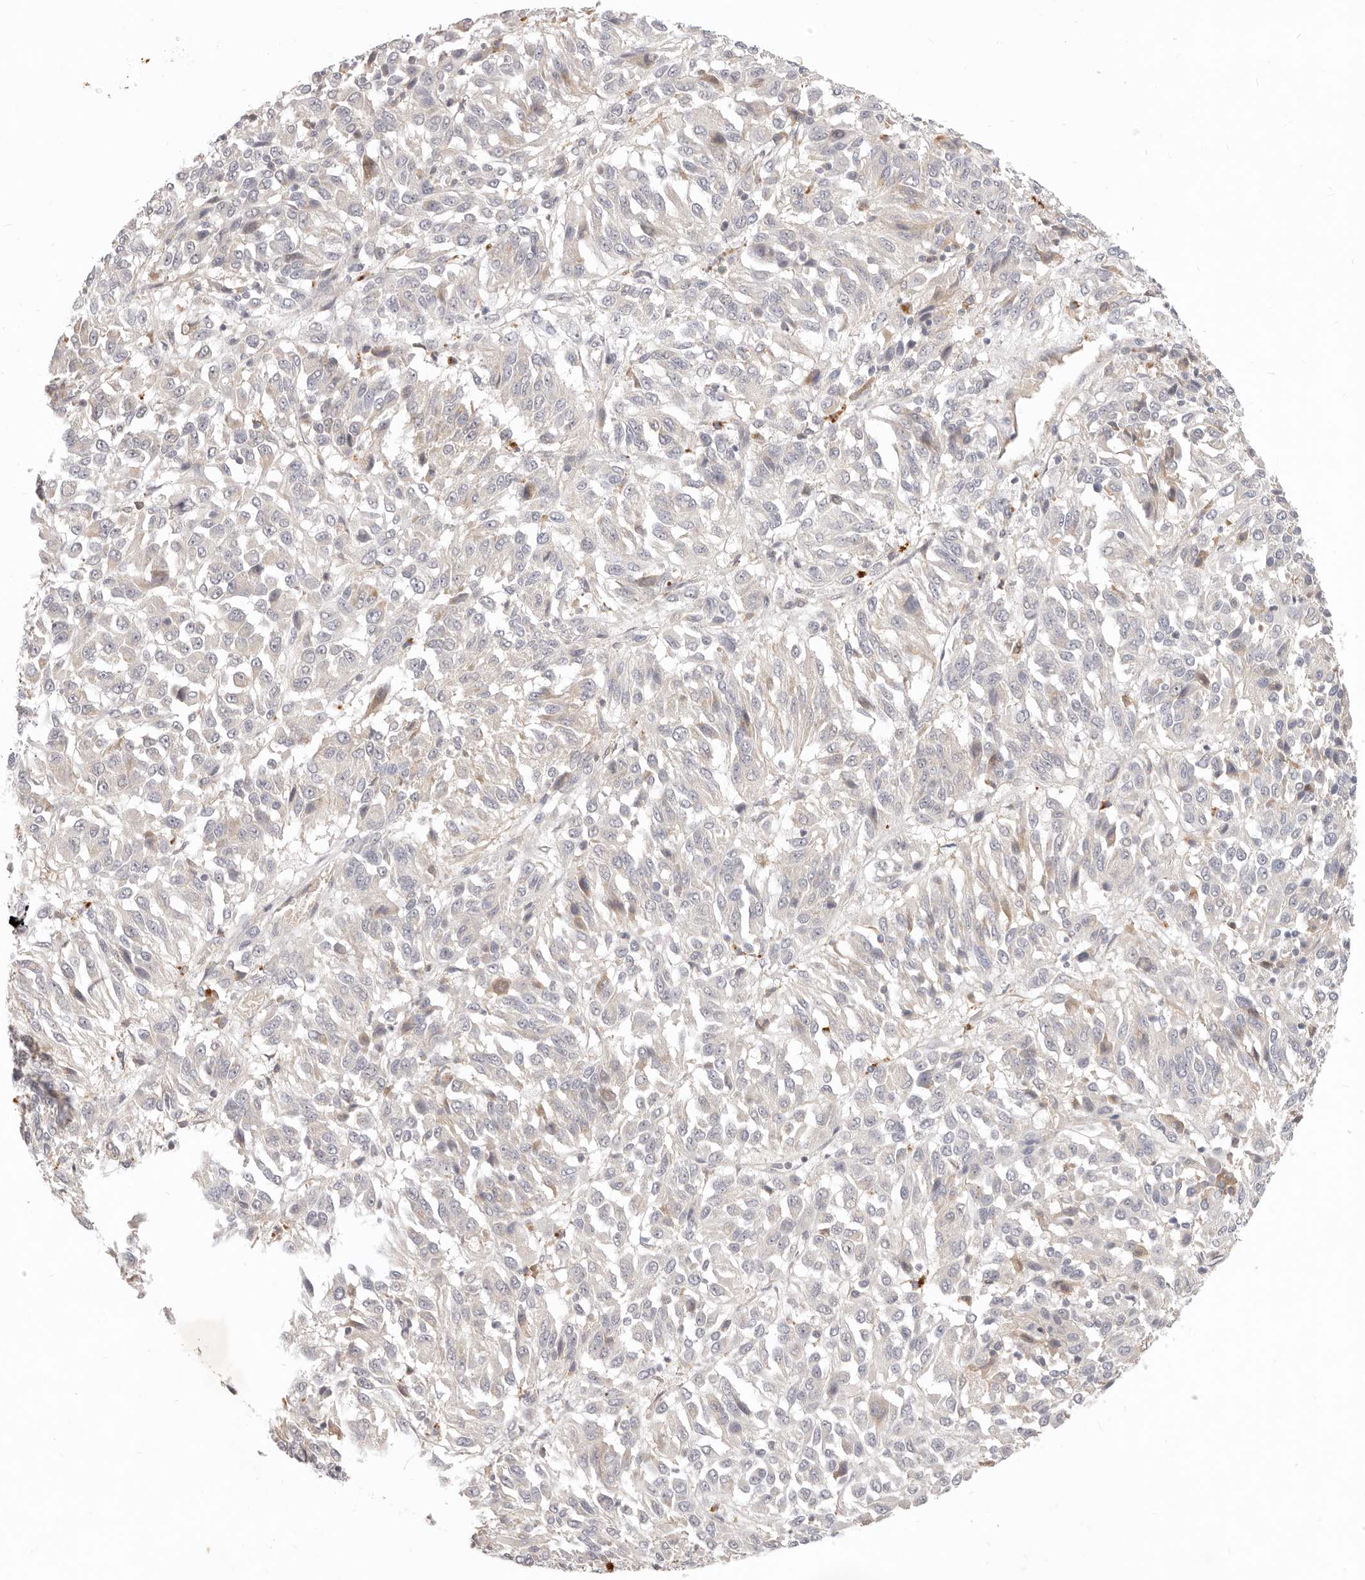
{"staining": {"intensity": "negative", "quantity": "none", "location": "none"}, "tissue": "melanoma", "cell_type": "Tumor cells", "image_type": "cancer", "snomed": [{"axis": "morphology", "description": "Malignant melanoma, Metastatic site"}, {"axis": "topography", "description": "Lung"}], "caption": "Immunohistochemistry (IHC) histopathology image of human malignant melanoma (metastatic site) stained for a protein (brown), which demonstrates no positivity in tumor cells.", "gene": "USP49", "patient": {"sex": "male", "age": 64}}